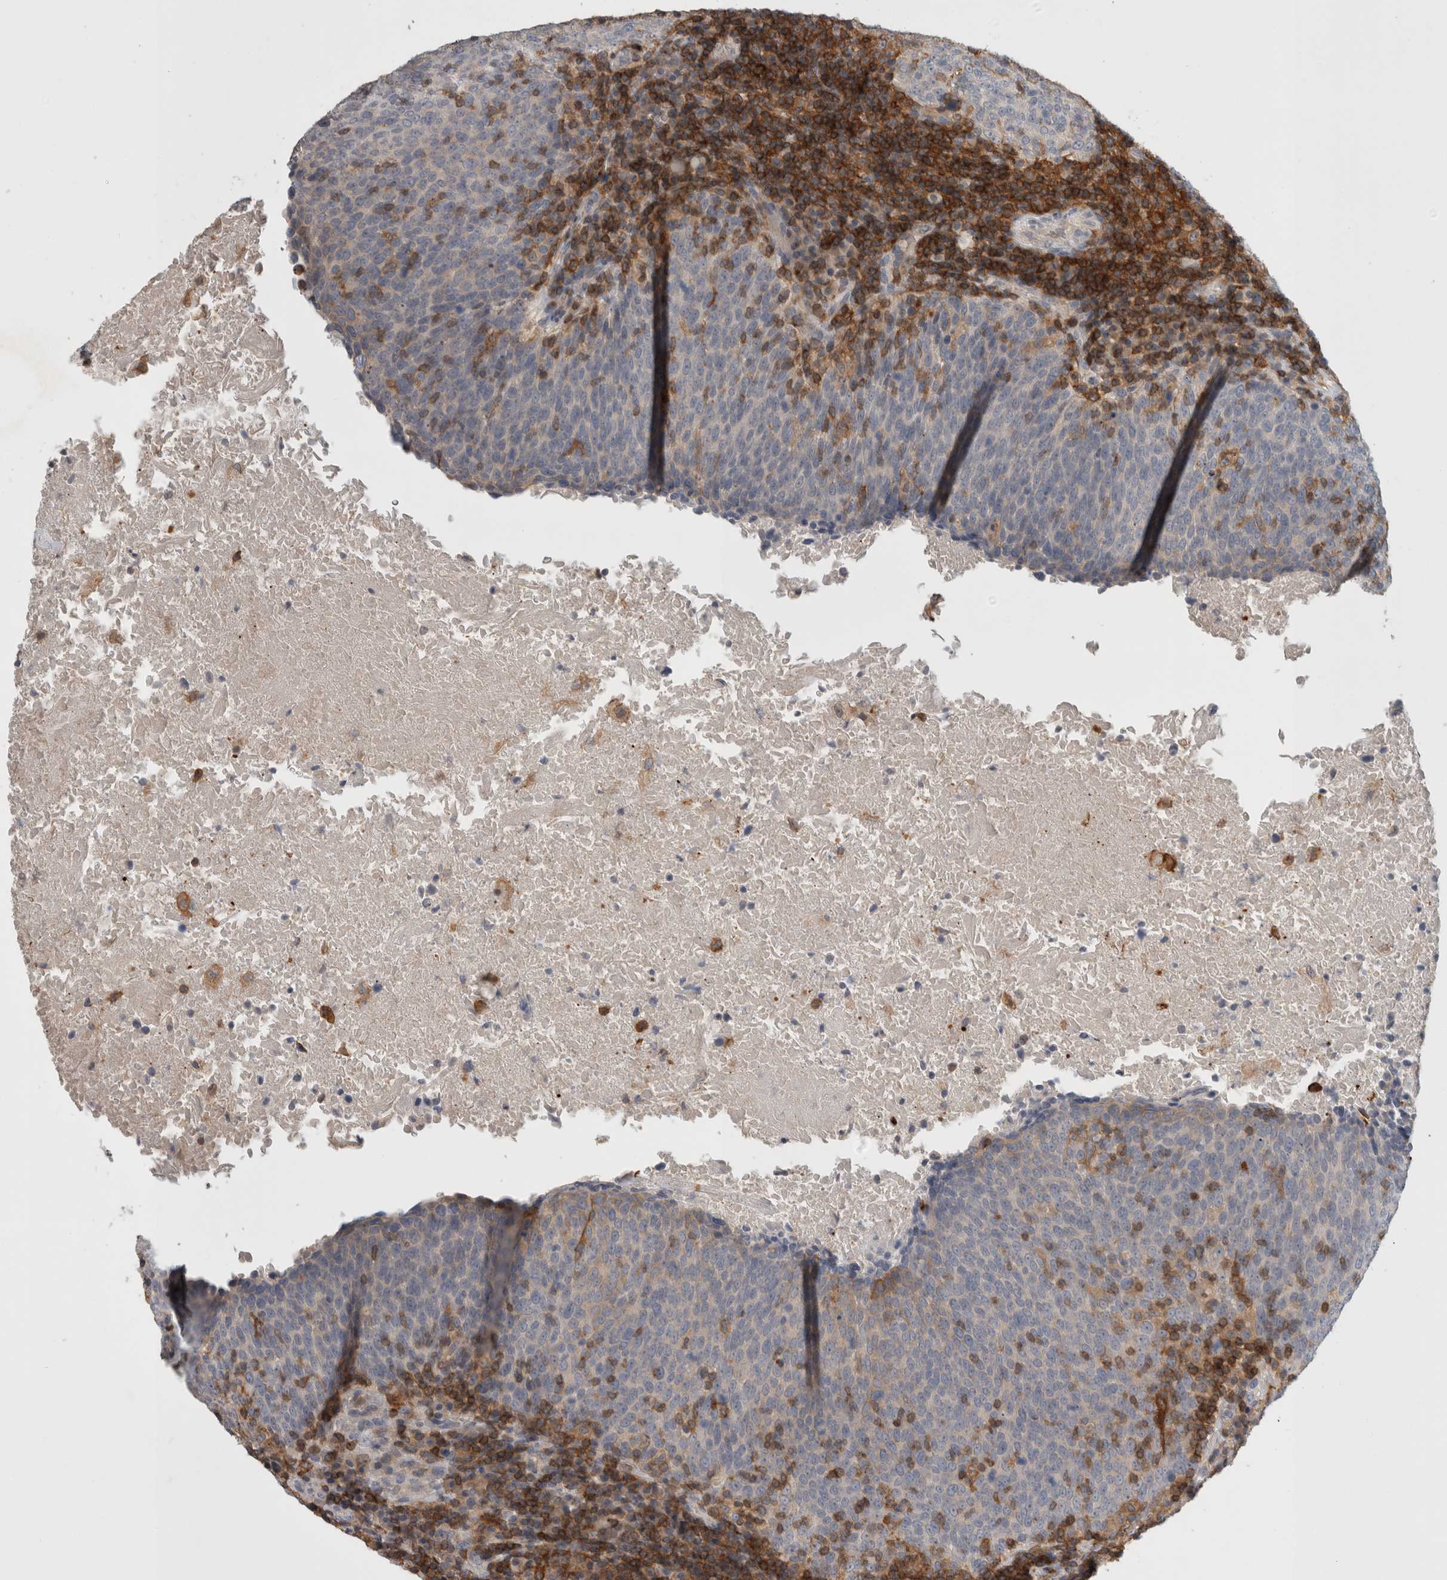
{"staining": {"intensity": "negative", "quantity": "none", "location": "none"}, "tissue": "head and neck cancer", "cell_type": "Tumor cells", "image_type": "cancer", "snomed": [{"axis": "morphology", "description": "Squamous cell carcinoma, NOS"}, {"axis": "morphology", "description": "Squamous cell carcinoma, metastatic, NOS"}, {"axis": "topography", "description": "Lymph node"}, {"axis": "topography", "description": "Head-Neck"}], "caption": "DAB (3,3'-diaminobenzidine) immunohistochemical staining of human head and neck cancer exhibits no significant expression in tumor cells.", "gene": "GFRA2", "patient": {"sex": "male", "age": 62}}